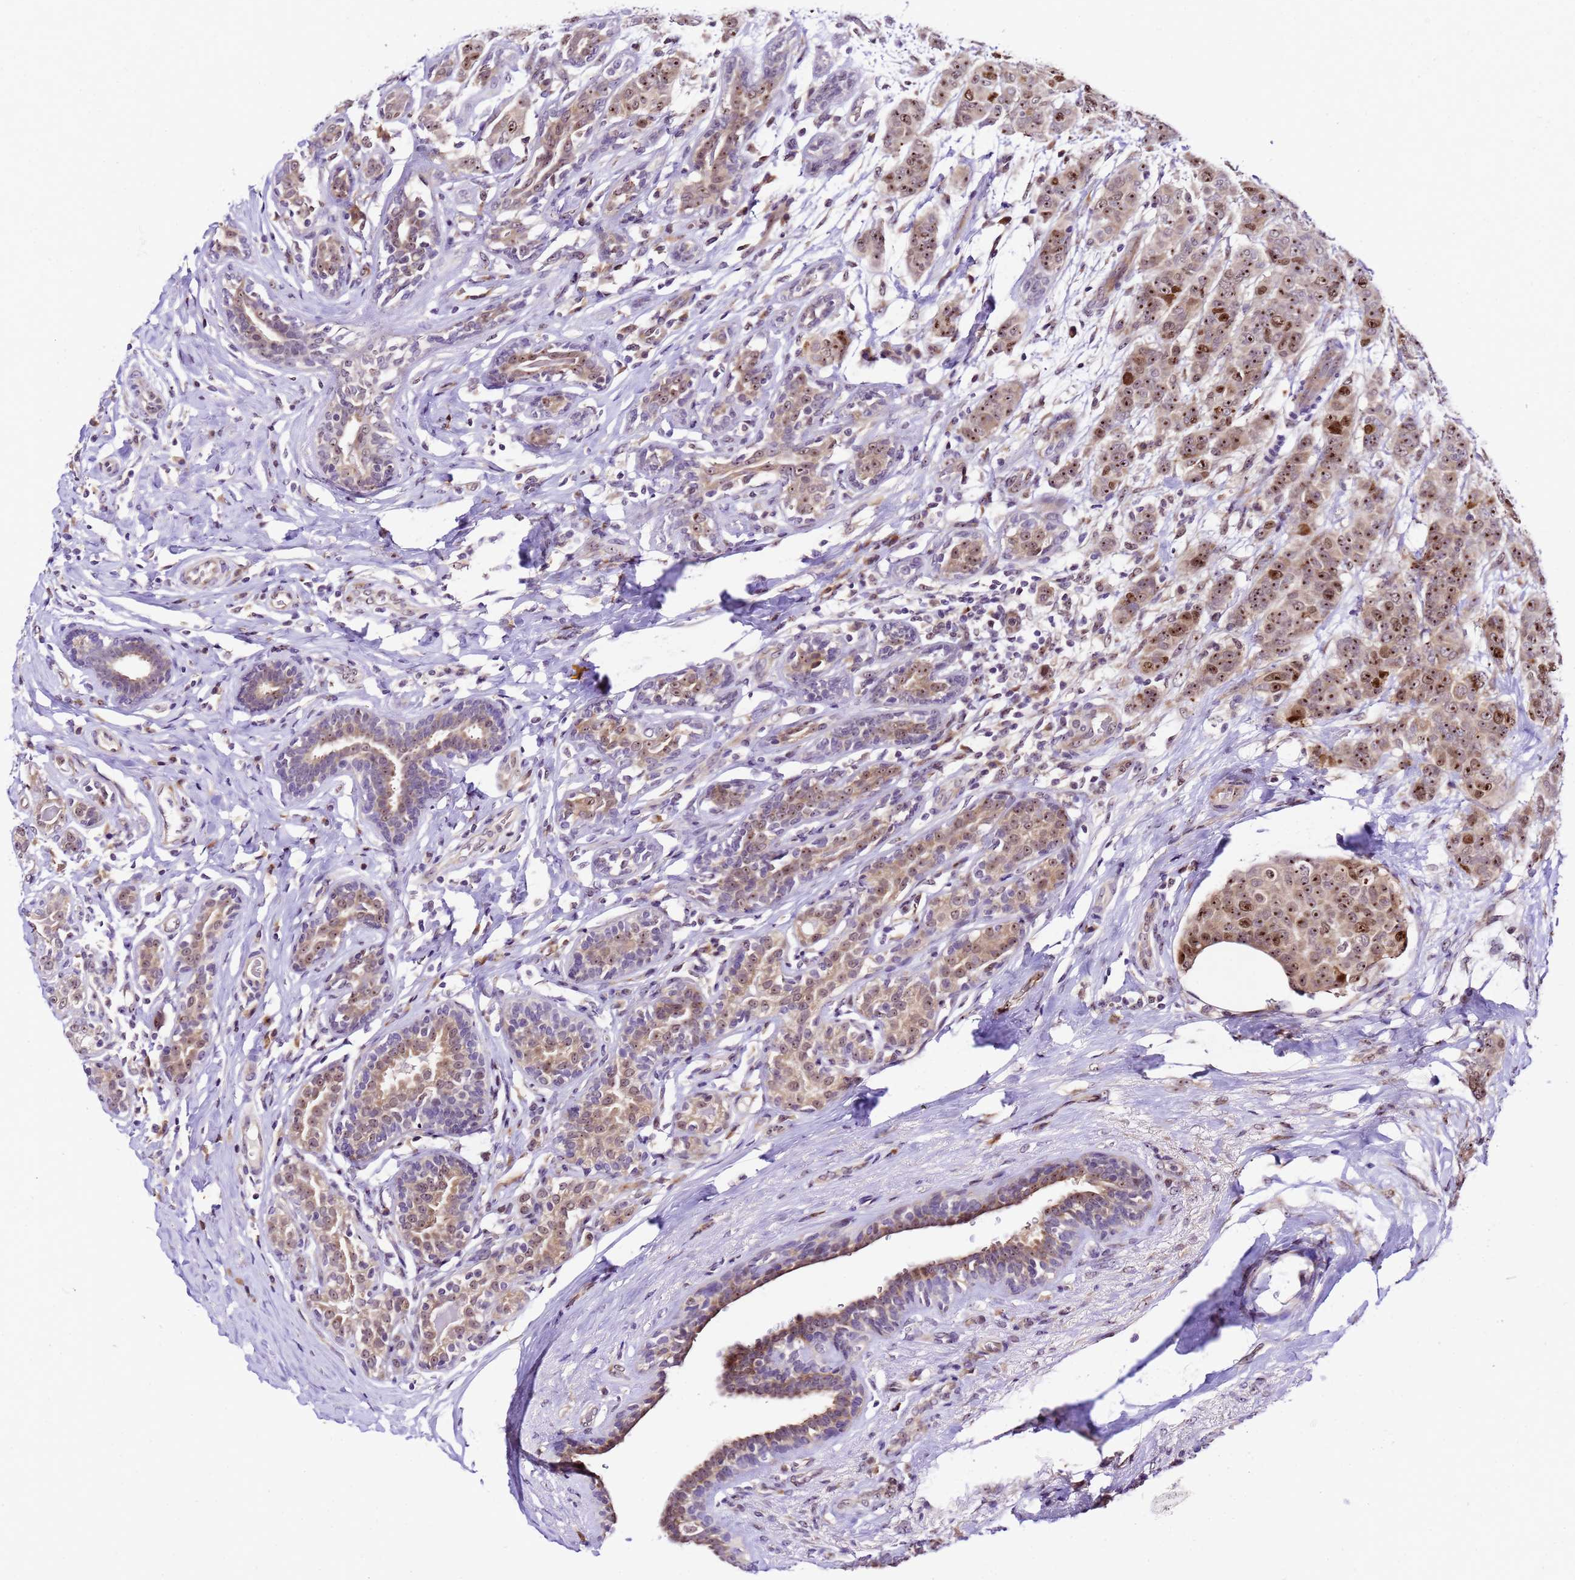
{"staining": {"intensity": "moderate", "quantity": ">75%", "location": "nuclear"}, "tissue": "breast cancer", "cell_type": "Tumor cells", "image_type": "cancer", "snomed": [{"axis": "morphology", "description": "Duct carcinoma"}, {"axis": "topography", "description": "Breast"}], "caption": "A micrograph showing moderate nuclear staining in approximately >75% of tumor cells in breast cancer, as visualized by brown immunohistochemical staining.", "gene": "SLX4IP", "patient": {"sex": "female", "age": 40}}